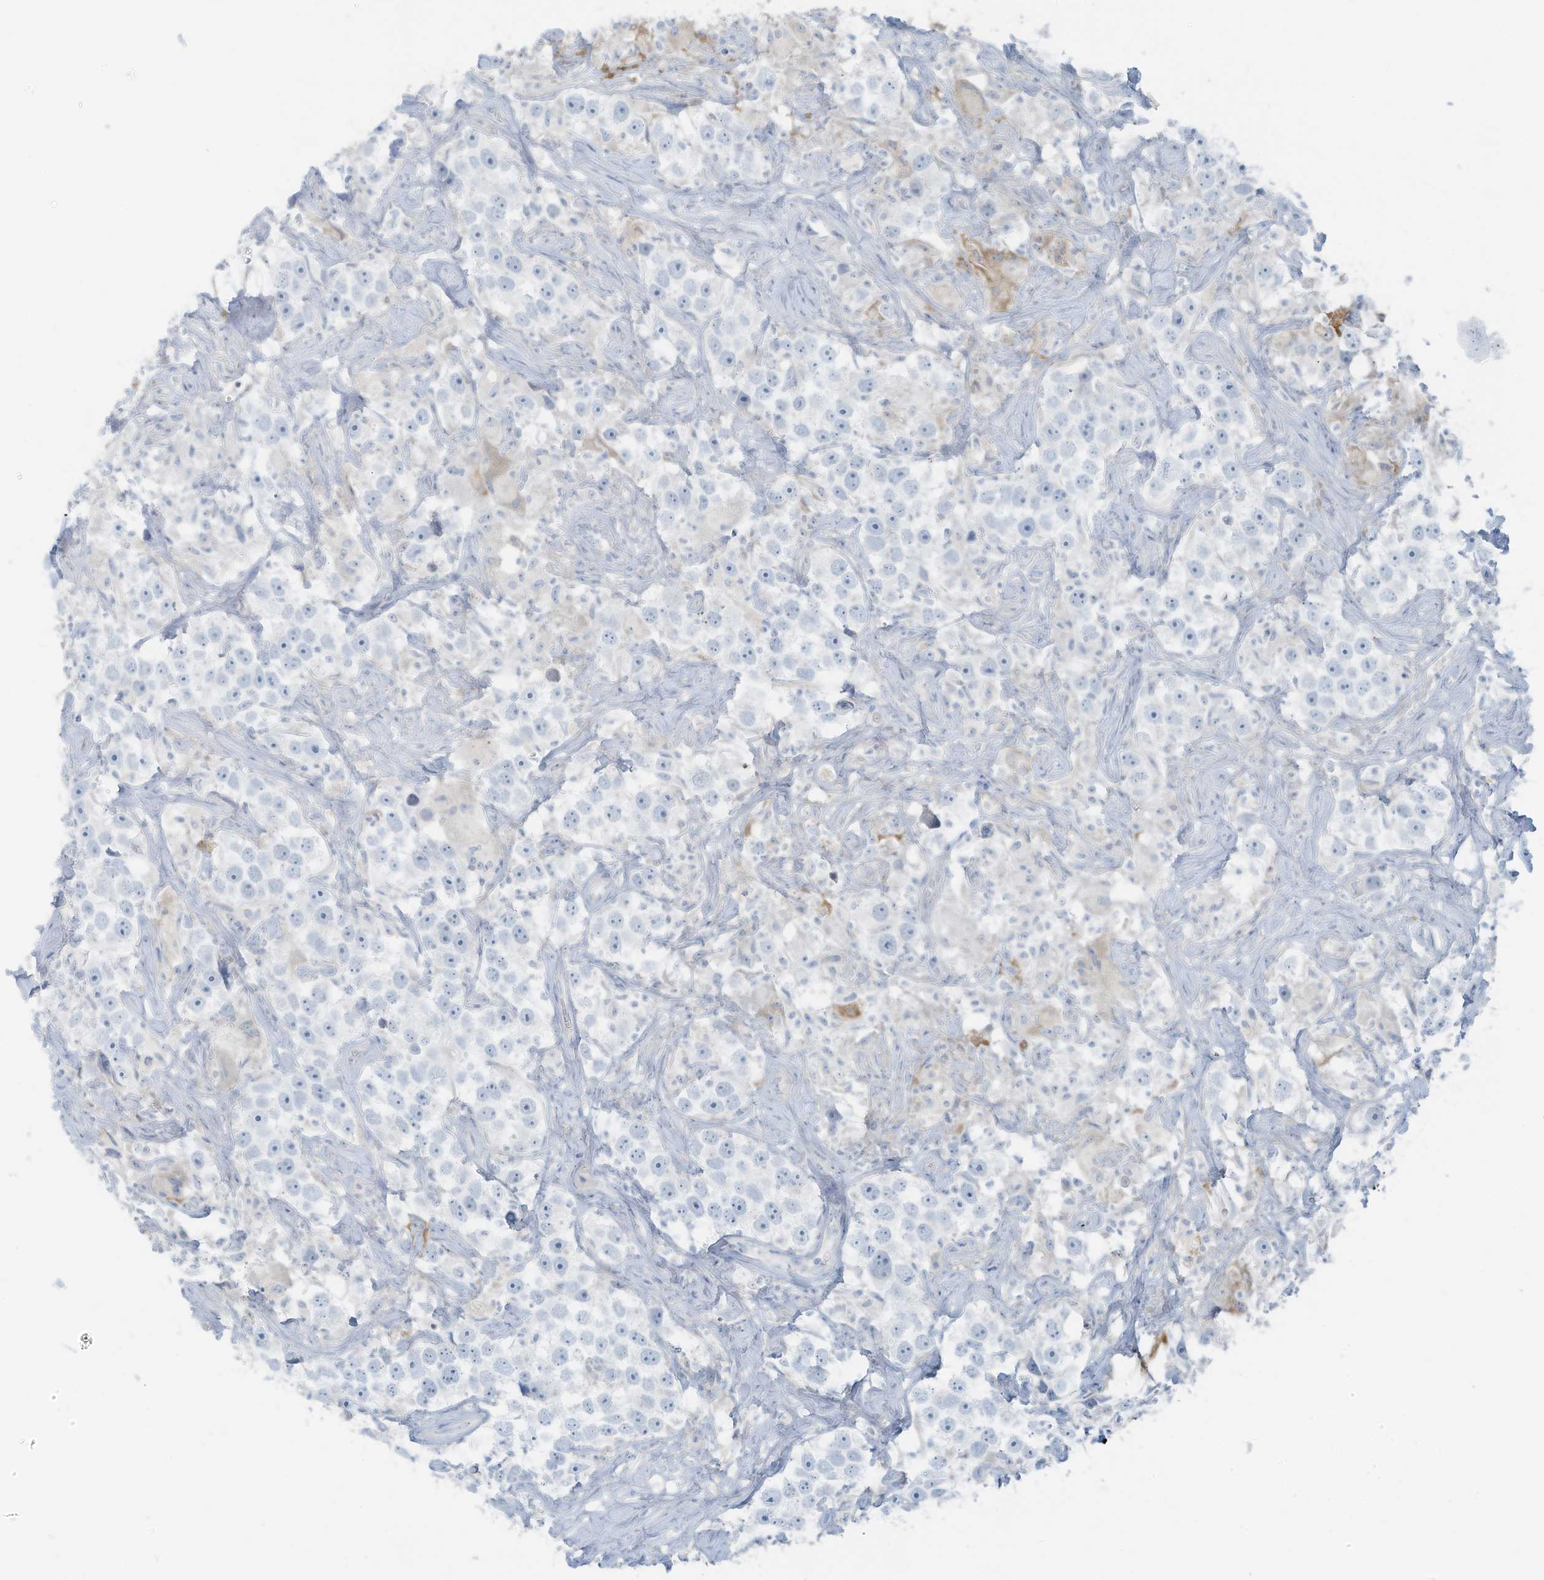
{"staining": {"intensity": "negative", "quantity": "none", "location": "none"}, "tissue": "testis cancer", "cell_type": "Tumor cells", "image_type": "cancer", "snomed": [{"axis": "morphology", "description": "Seminoma, NOS"}, {"axis": "topography", "description": "Testis"}], "caption": "An immunohistochemistry photomicrograph of testis cancer is shown. There is no staining in tumor cells of testis cancer.", "gene": "SLC25A43", "patient": {"sex": "male", "age": 49}}